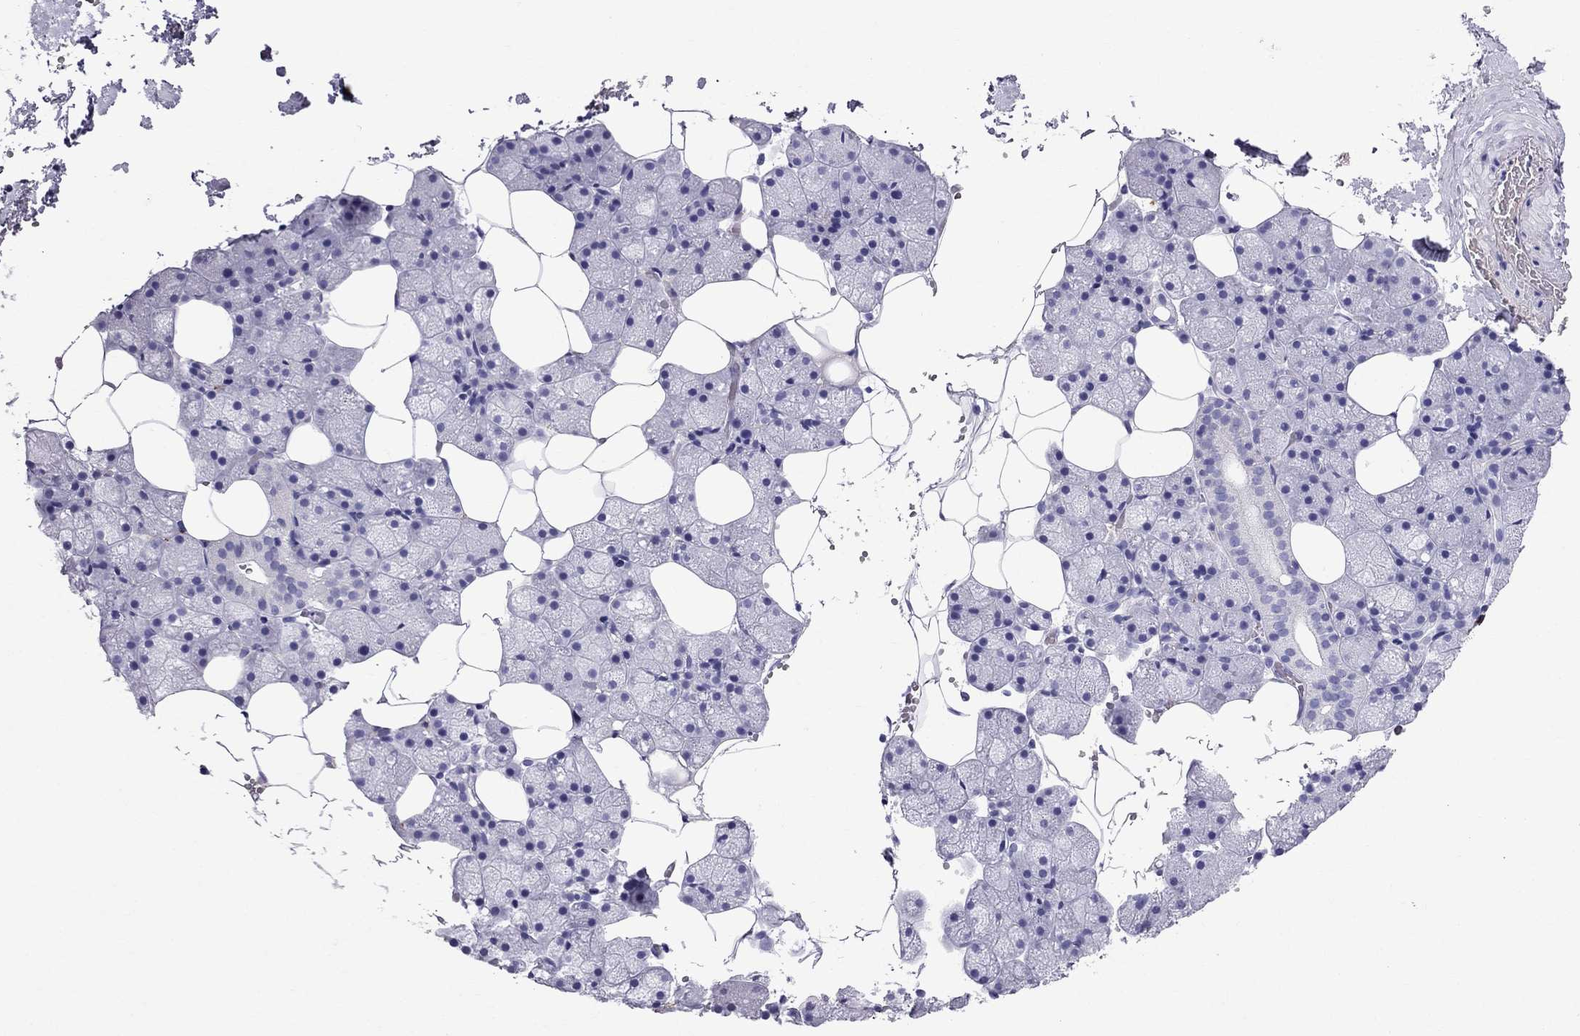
{"staining": {"intensity": "negative", "quantity": "none", "location": "none"}, "tissue": "salivary gland", "cell_type": "Glandular cells", "image_type": "normal", "snomed": [{"axis": "morphology", "description": "Normal tissue, NOS"}, {"axis": "topography", "description": "Salivary gland"}], "caption": "Immunohistochemistry histopathology image of normal salivary gland: salivary gland stained with DAB shows no significant protein expression in glandular cells. (DAB (3,3'-diaminobenzidine) immunohistochemistry with hematoxylin counter stain).", "gene": "SCART1", "patient": {"sex": "male", "age": 38}}